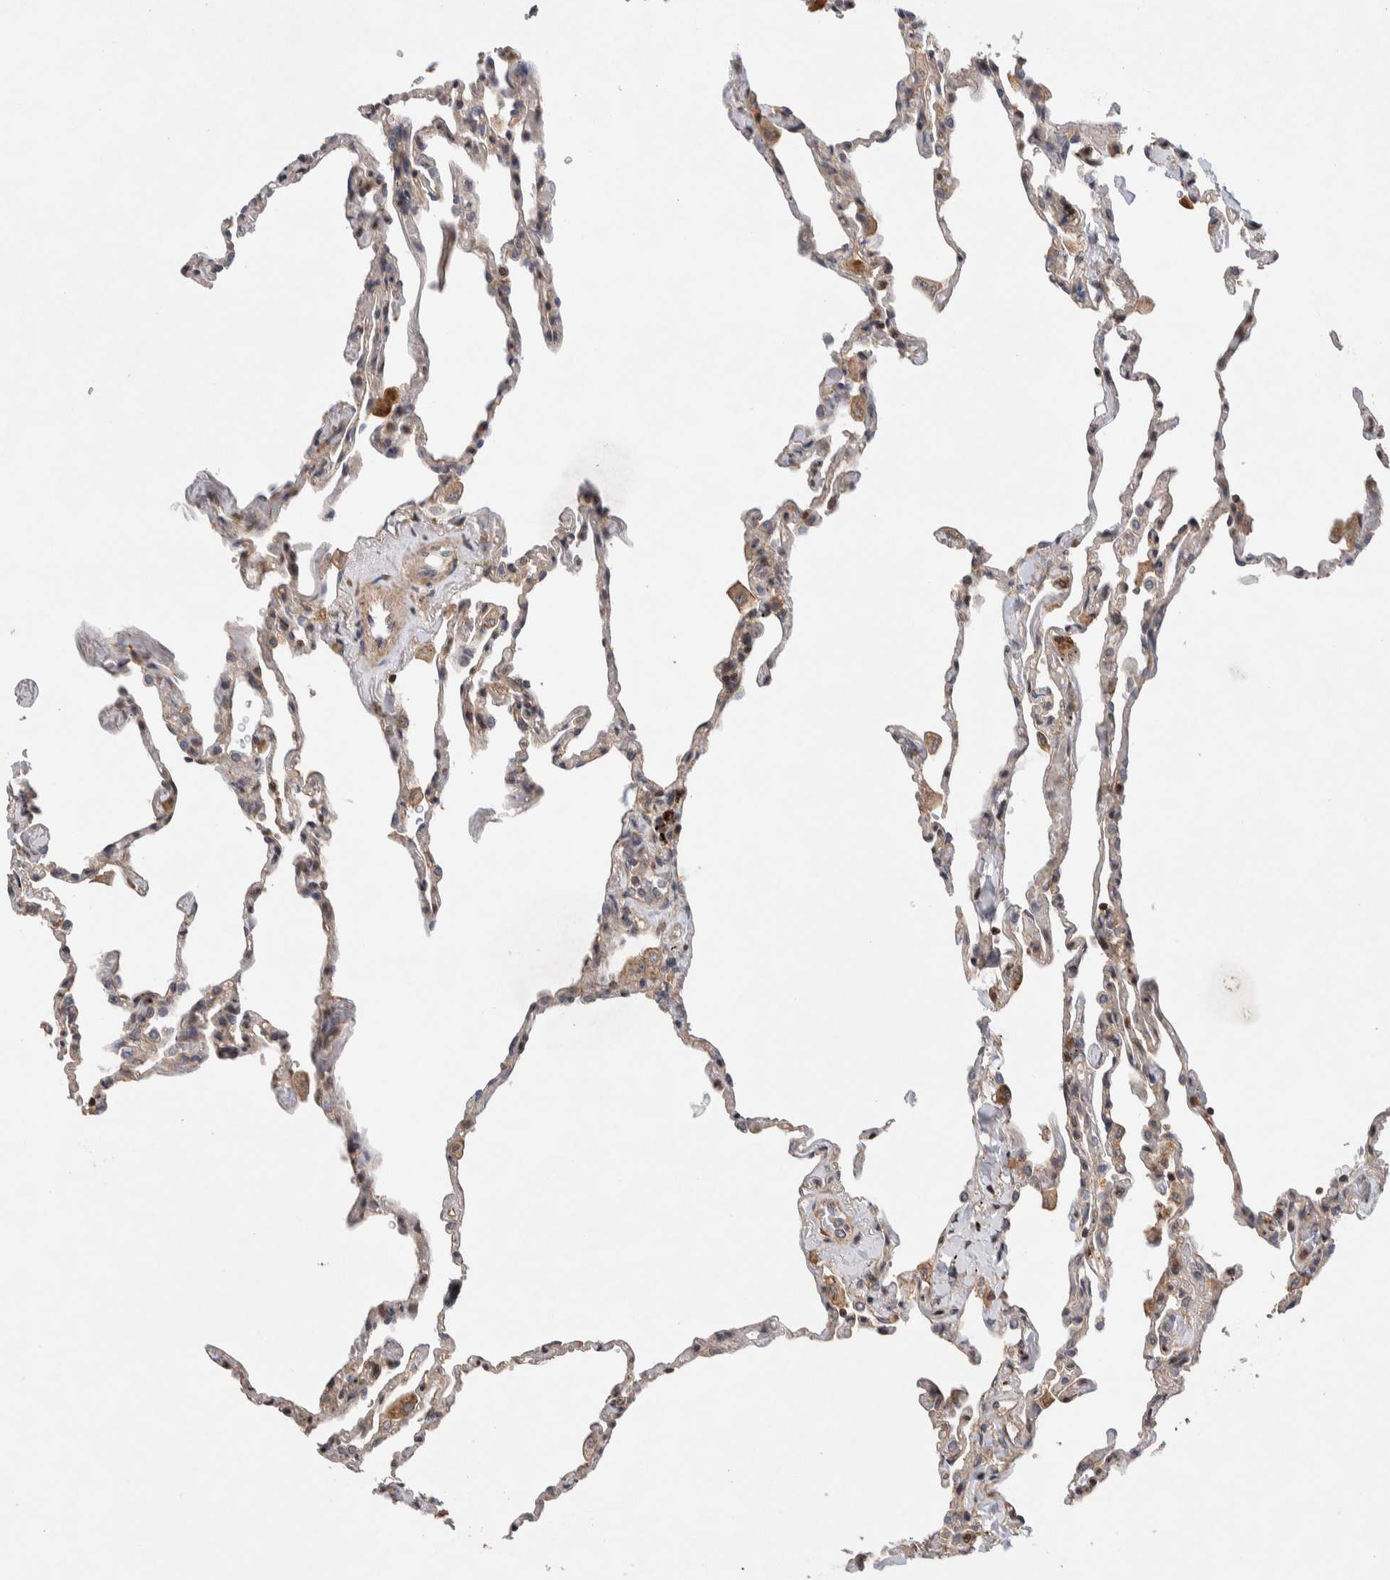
{"staining": {"intensity": "moderate", "quantity": "<25%", "location": "cytoplasmic/membranous"}, "tissue": "lung", "cell_type": "Alveolar cells", "image_type": "normal", "snomed": [{"axis": "morphology", "description": "Normal tissue, NOS"}, {"axis": "topography", "description": "Lung"}], "caption": "A high-resolution image shows immunohistochemistry (IHC) staining of normal lung, which exhibits moderate cytoplasmic/membranous positivity in about <25% of alveolar cells. The staining was performed using DAB (3,3'-diaminobenzidine), with brown indicating positive protein expression. Nuclei are stained blue with hematoxylin.", "gene": "LZTS1", "patient": {"sex": "male", "age": 59}}